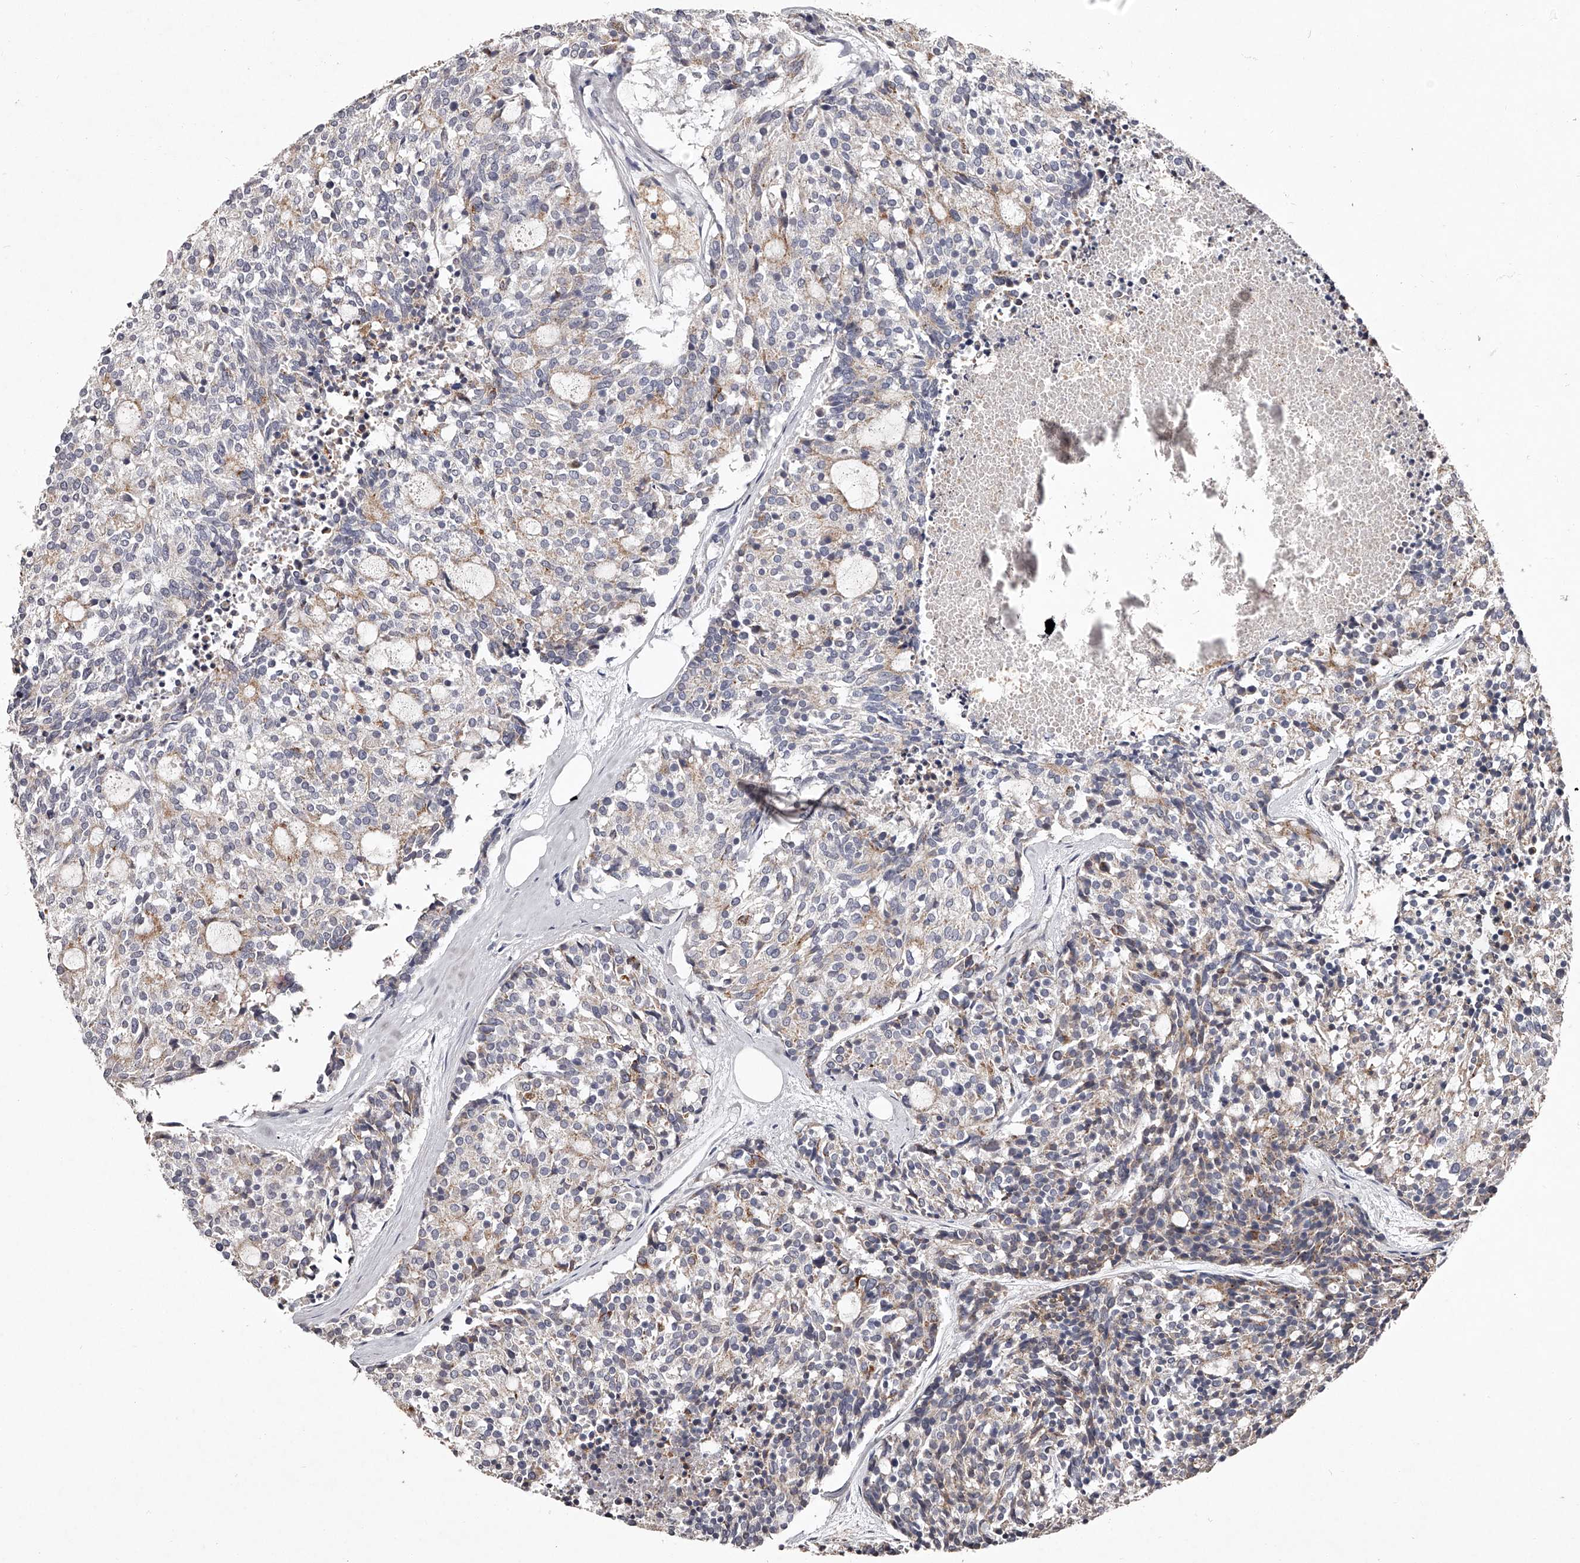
{"staining": {"intensity": "weak", "quantity": "<25%", "location": "cytoplasmic/membranous"}, "tissue": "carcinoid", "cell_type": "Tumor cells", "image_type": "cancer", "snomed": [{"axis": "morphology", "description": "Carcinoid, malignant, NOS"}, {"axis": "topography", "description": "Pancreas"}], "caption": "DAB (3,3'-diaminobenzidine) immunohistochemical staining of malignant carcinoid exhibits no significant staining in tumor cells.", "gene": "NT5DC1", "patient": {"sex": "female", "age": 54}}